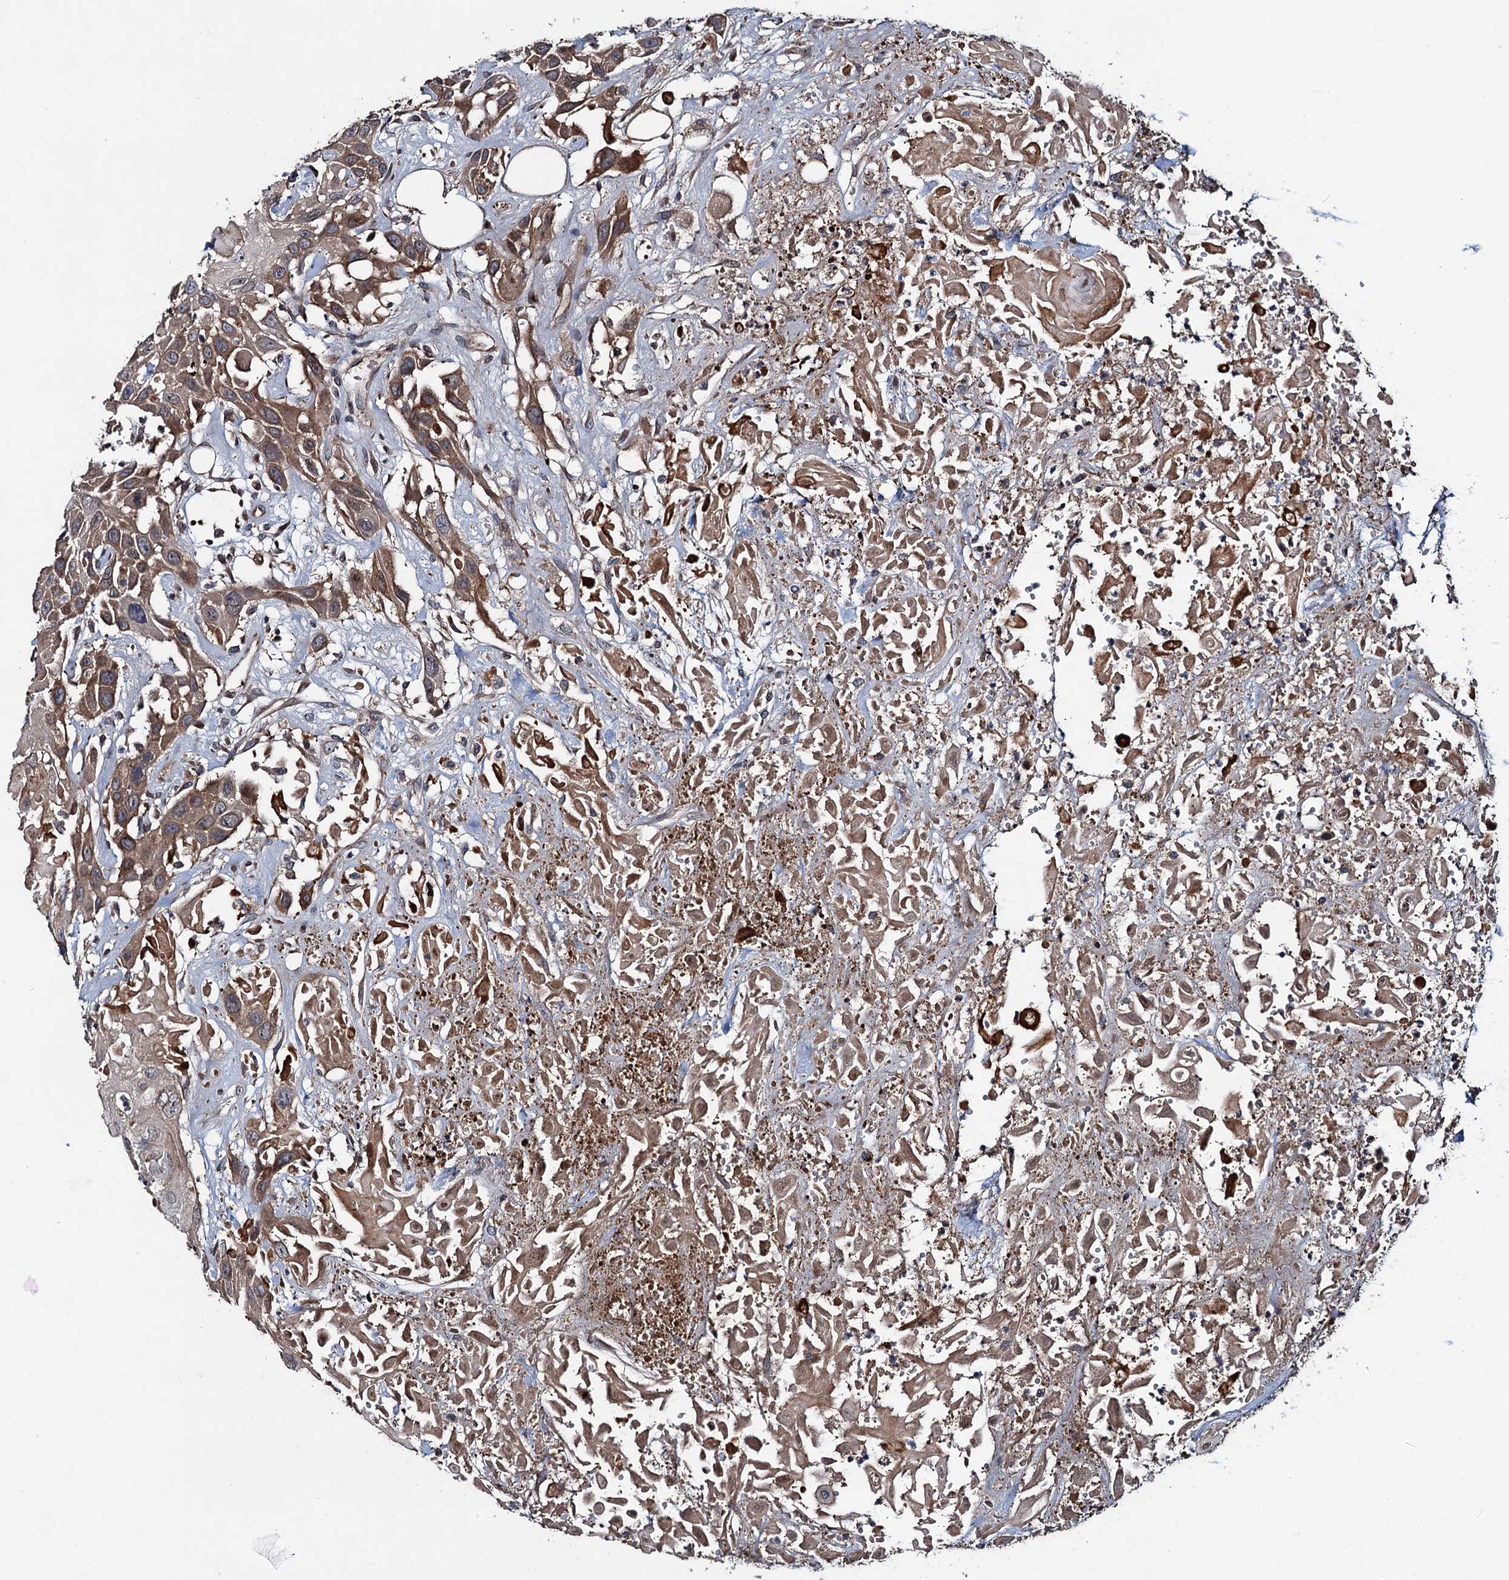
{"staining": {"intensity": "moderate", "quantity": ">75%", "location": "cytoplasmic/membranous"}, "tissue": "head and neck cancer", "cell_type": "Tumor cells", "image_type": "cancer", "snomed": [{"axis": "morphology", "description": "Squamous cell carcinoma, NOS"}, {"axis": "topography", "description": "Head-Neck"}], "caption": "IHC photomicrograph of neoplastic tissue: squamous cell carcinoma (head and neck) stained using immunohistochemistry (IHC) shows medium levels of moderate protein expression localized specifically in the cytoplasmic/membranous of tumor cells, appearing as a cytoplasmic/membranous brown color.", "gene": "RHOBTB1", "patient": {"sex": "male", "age": 81}}